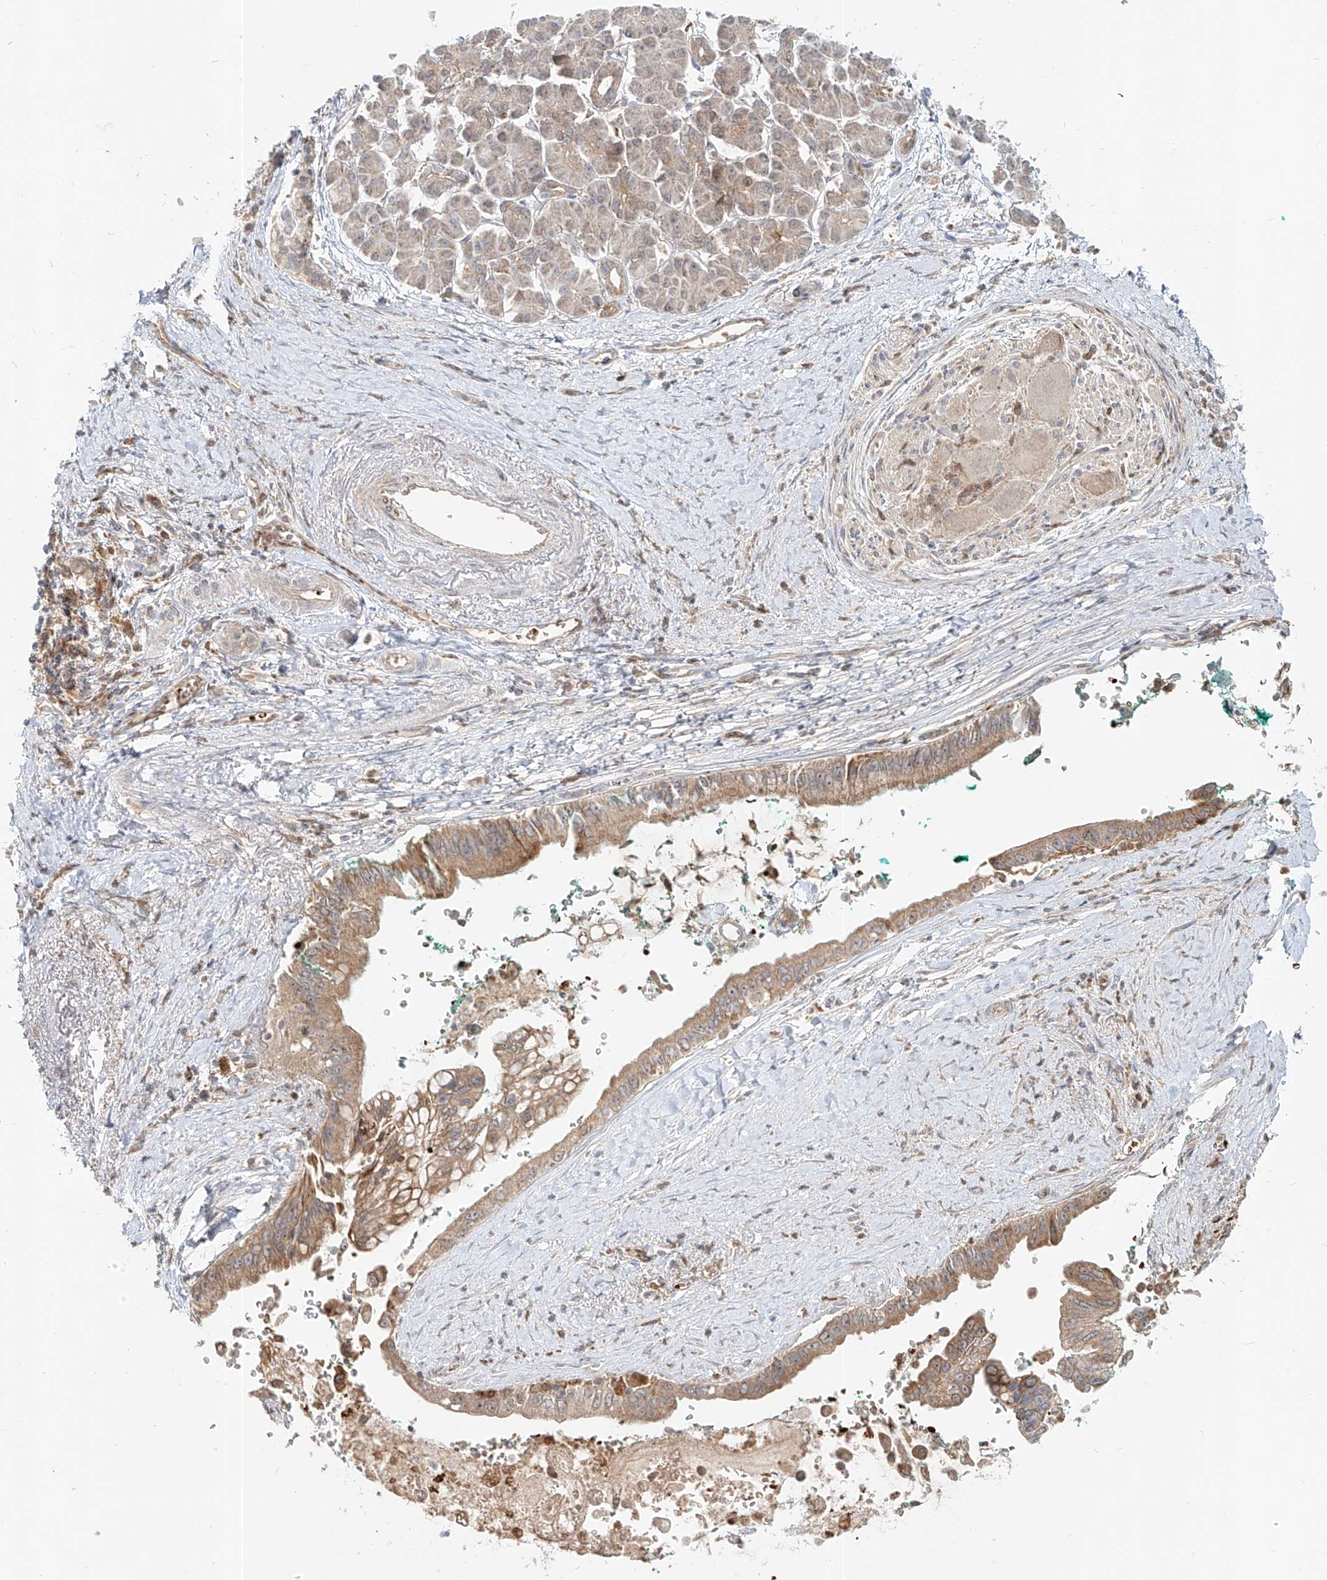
{"staining": {"intensity": "weak", "quantity": ">75%", "location": "cytoplasmic/membranous"}, "tissue": "pancreatic cancer", "cell_type": "Tumor cells", "image_type": "cancer", "snomed": [{"axis": "morphology", "description": "Adenocarcinoma, NOS"}, {"axis": "topography", "description": "Pancreas"}], "caption": "Human pancreatic cancer stained for a protein (brown) displays weak cytoplasmic/membranous positive positivity in about >75% of tumor cells.", "gene": "FGD2", "patient": {"sex": "male", "age": 78}}